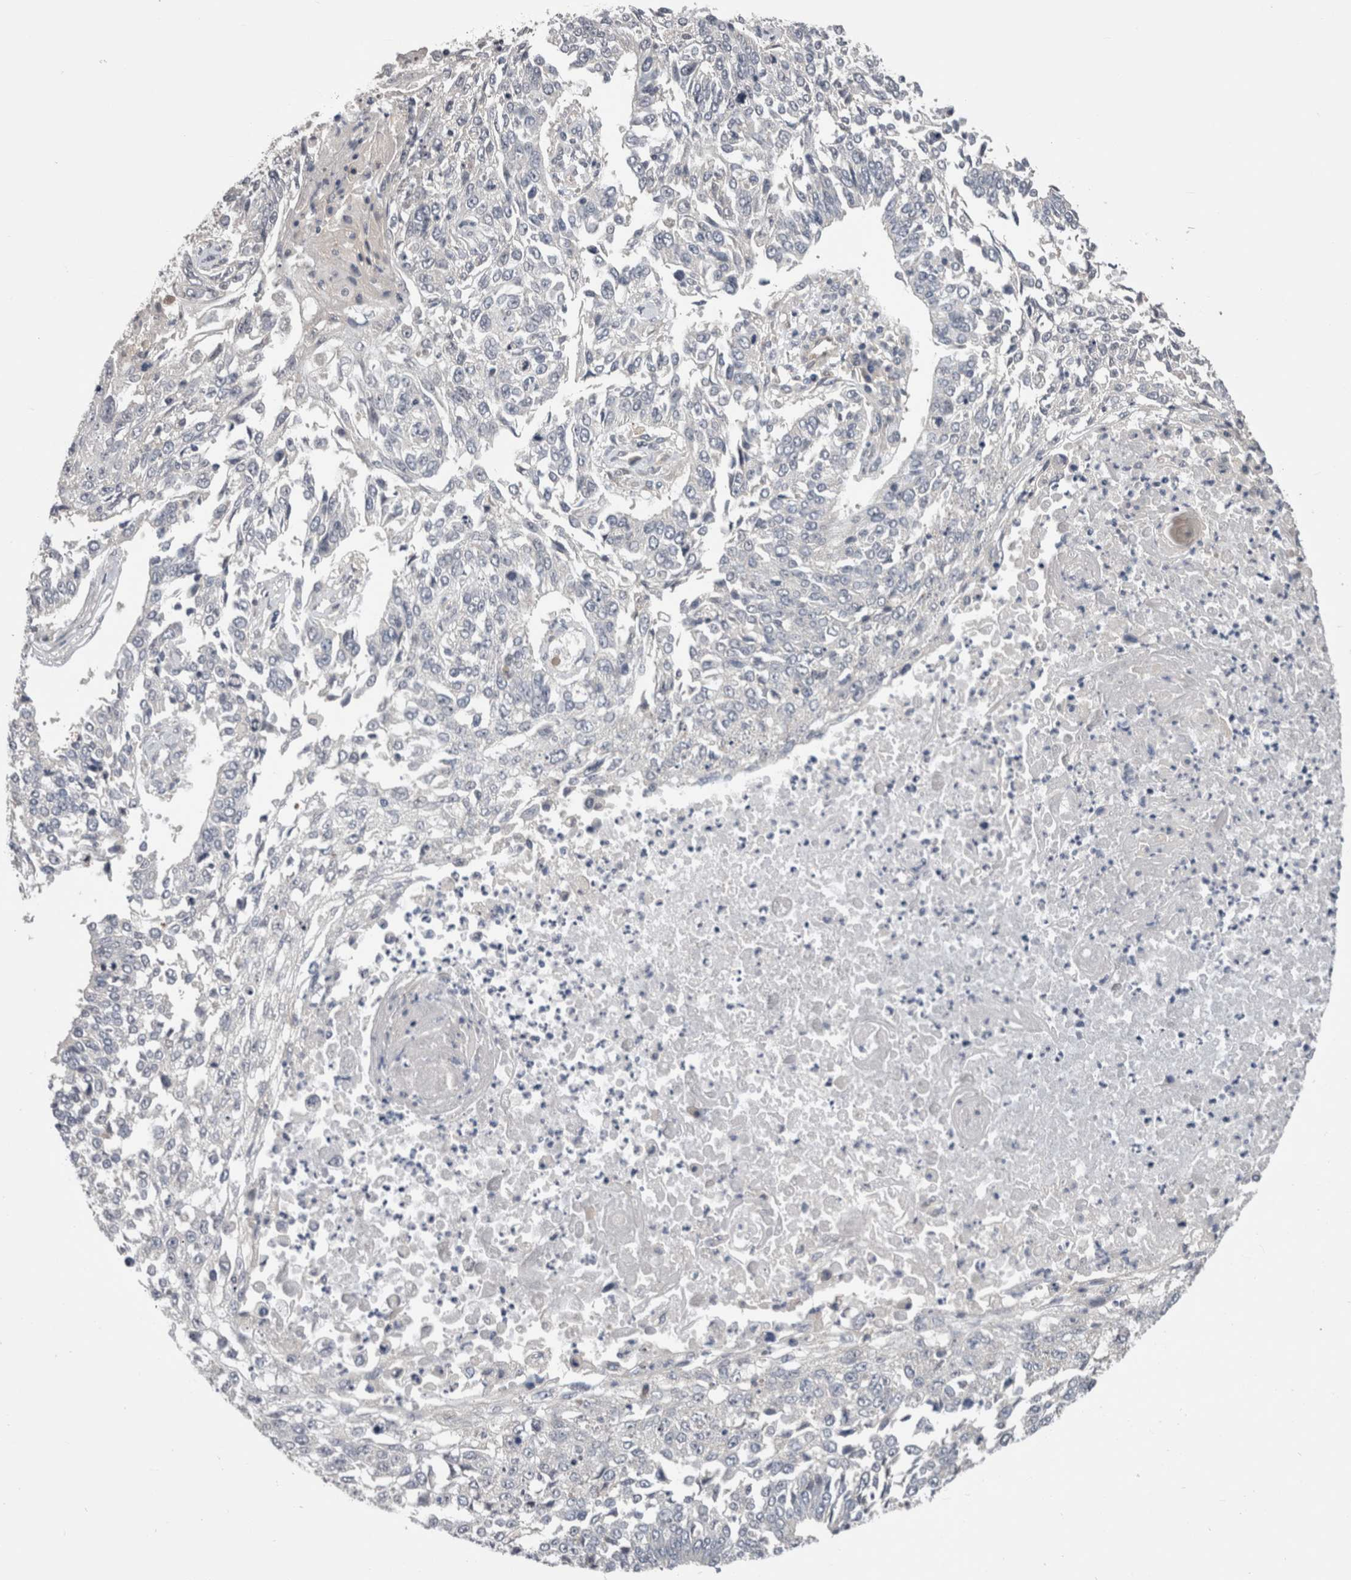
{"staining": {"intensity": "negative", "quantity": "none", "location": "none"}, "tissue": "lung cancer", "cell_type": "Tumor cells", "image_type": "cancer", "snomed": [{"axis": "morphology", "description": "Normal tissue, NOS"}, {"axis": "morphology", "description": "Squamous cell carcinoma, NOS"}, {"axis": "topography", "description": "Cartilage tissue"}, {"axis": "topography", "description": "Bronchus"}, {"axis": "topography", "description": "Lung"}, {"axis": "topography", "description": "Peripheral nerve tissue"}], "caption": "Protein analysis of lung cancer reveals no significant staining in tumor cells.", "gene": "DCTN6", "patient": {"sex": "female", "age": 49}}